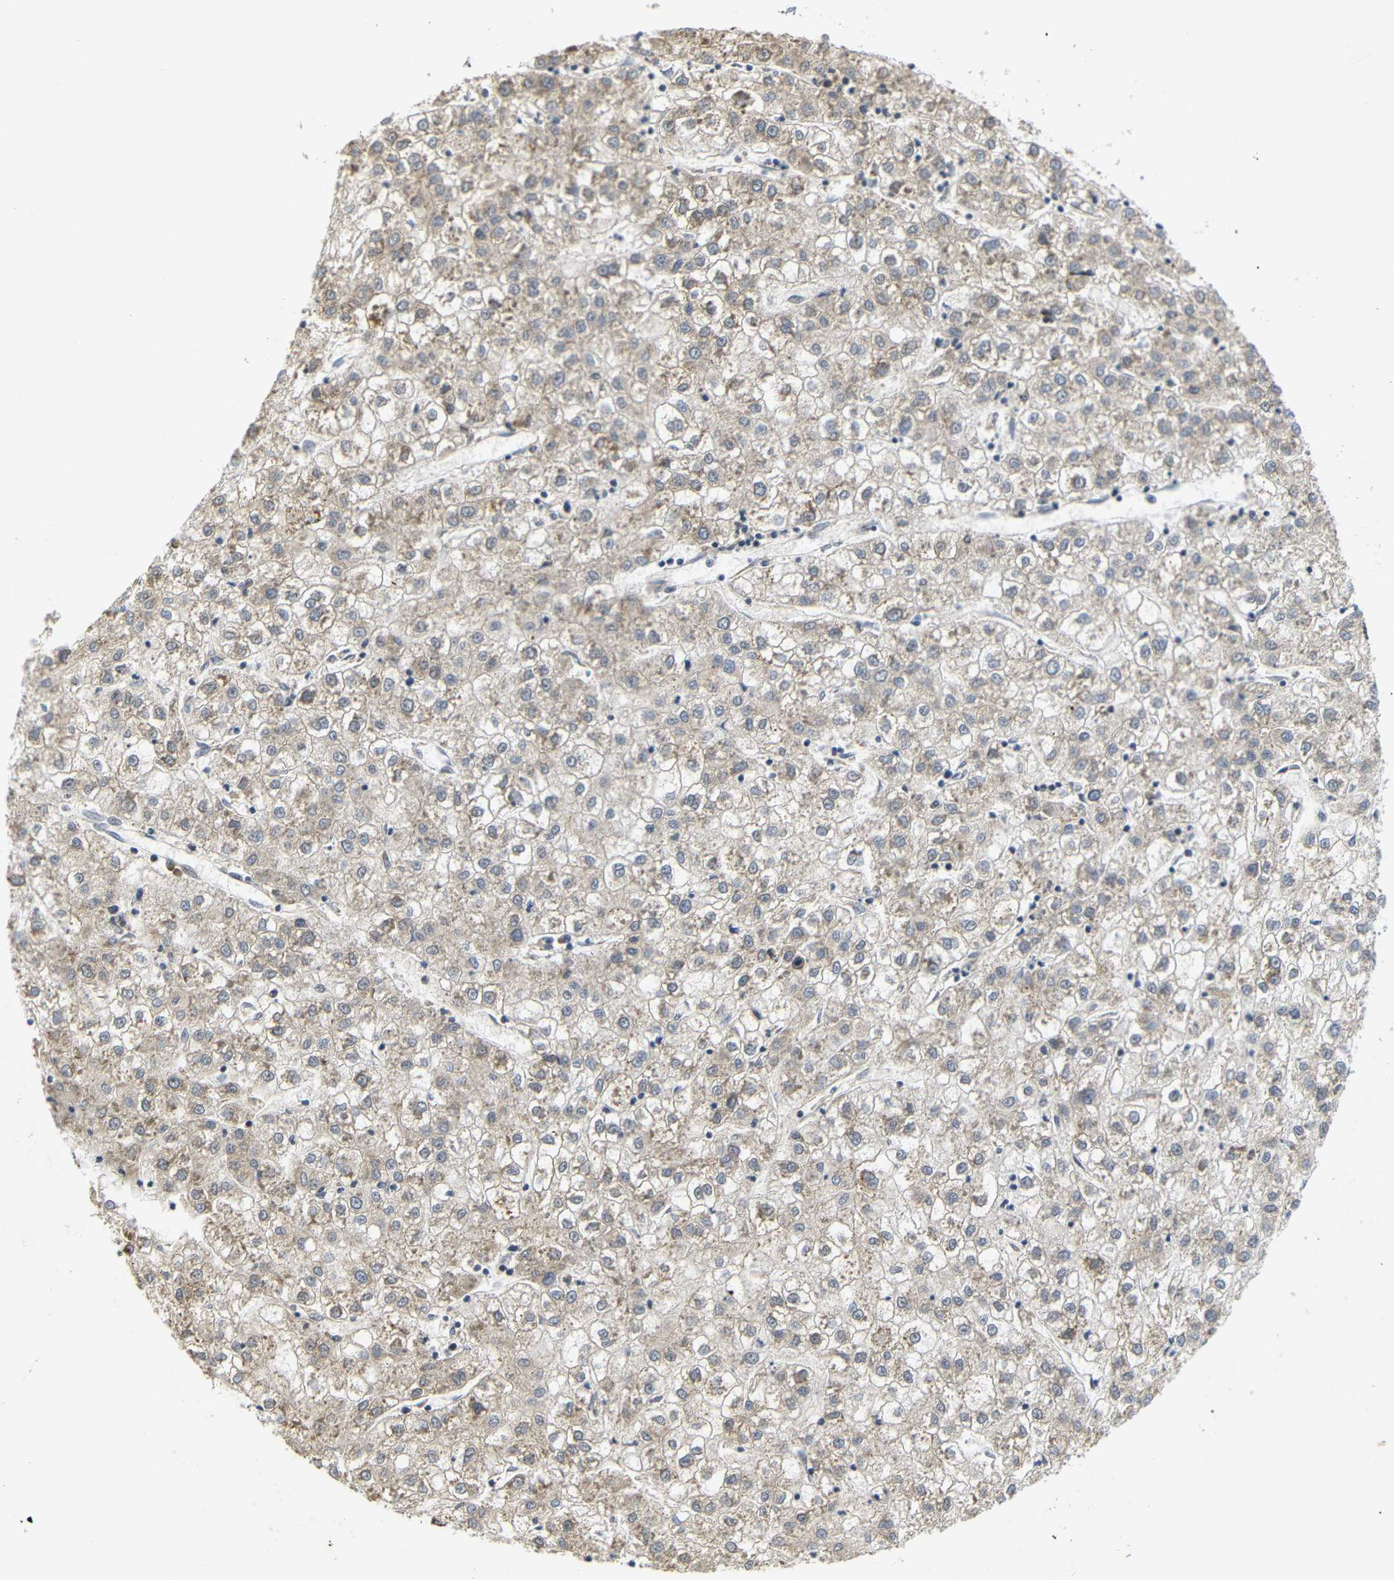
{"staining": {"intensity": "weak", "quantity": ">75%", "location": "cytoplasmic/membranous"}, "tissue": "liver cancer", "cell_type": "Tumor cells", "image_type": "cancer", "snomed": [{"axis": "morphology", "description": "Carcinoma, Hepatocellular, NOS"}, {"axis": "topography", "description": "Liver"}], "caption": "Brown immunohistochemical staining in liver hepatocellular carcinoma reveals weak cytoplasmic/membranous expression in about >75% of tumor cells.", "gene": "GJA5", "patient": {"sex": "male", "age": 72}}